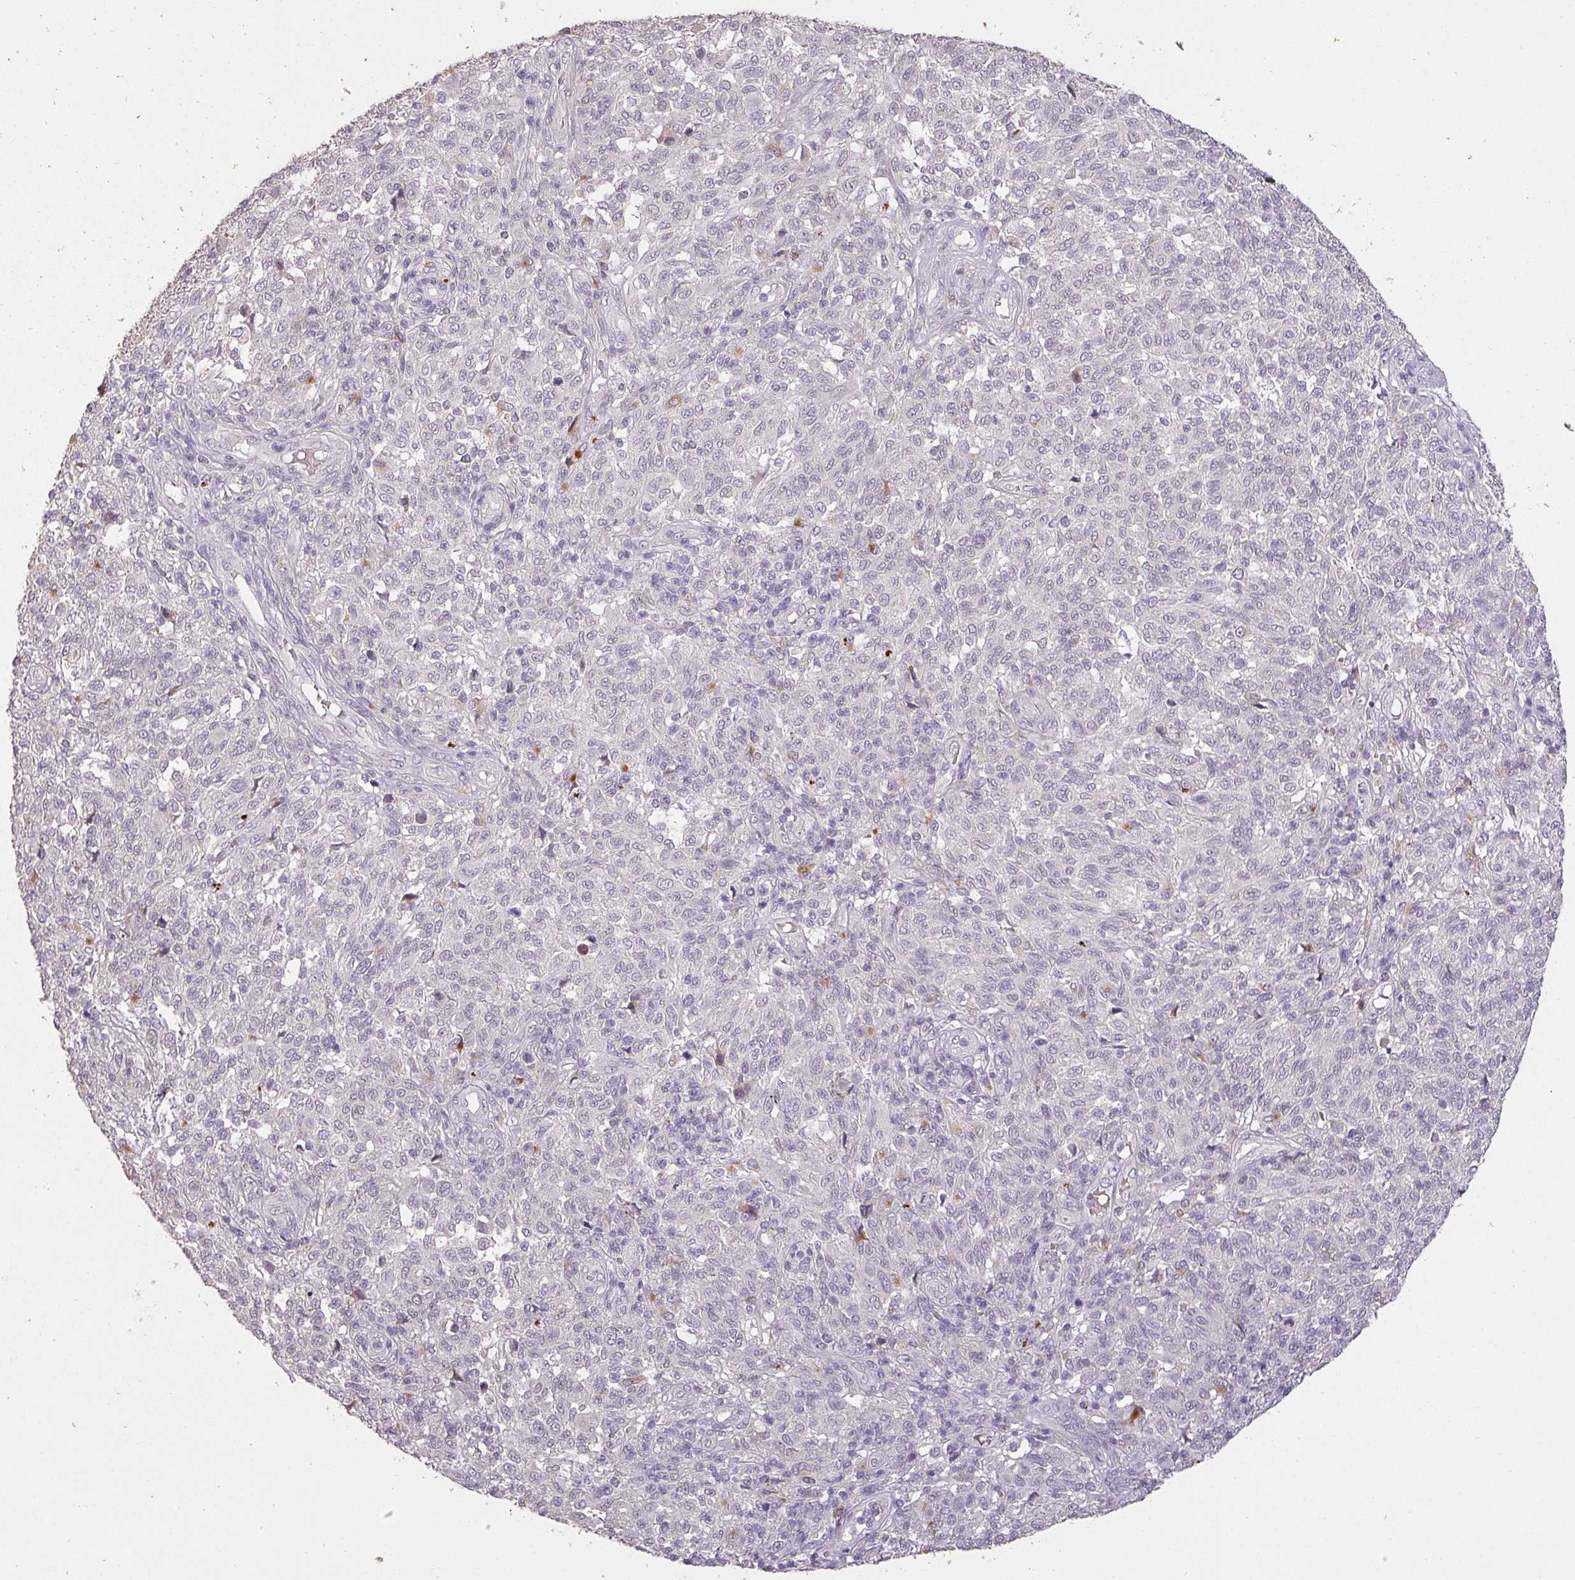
{"staining": {"intensity": "negative", "quantity": "none", "location": "none"}, "tissue": "melanoma", "cell_type": "Tumor cells", "image_type": "cancer", "snomed": [{"axis": "morphology", "description": "Malignant melanoma, NOS"}, {"axis": "topography", "description": "Skin"}], "caption": "Immunohistochemistry (IHC) micrograph of human melanoma stained for a protein (brown), which shows no expression in tumor cells.", "gene": "LYPLA1", "patient": {"sex": "male", "age": 66}}